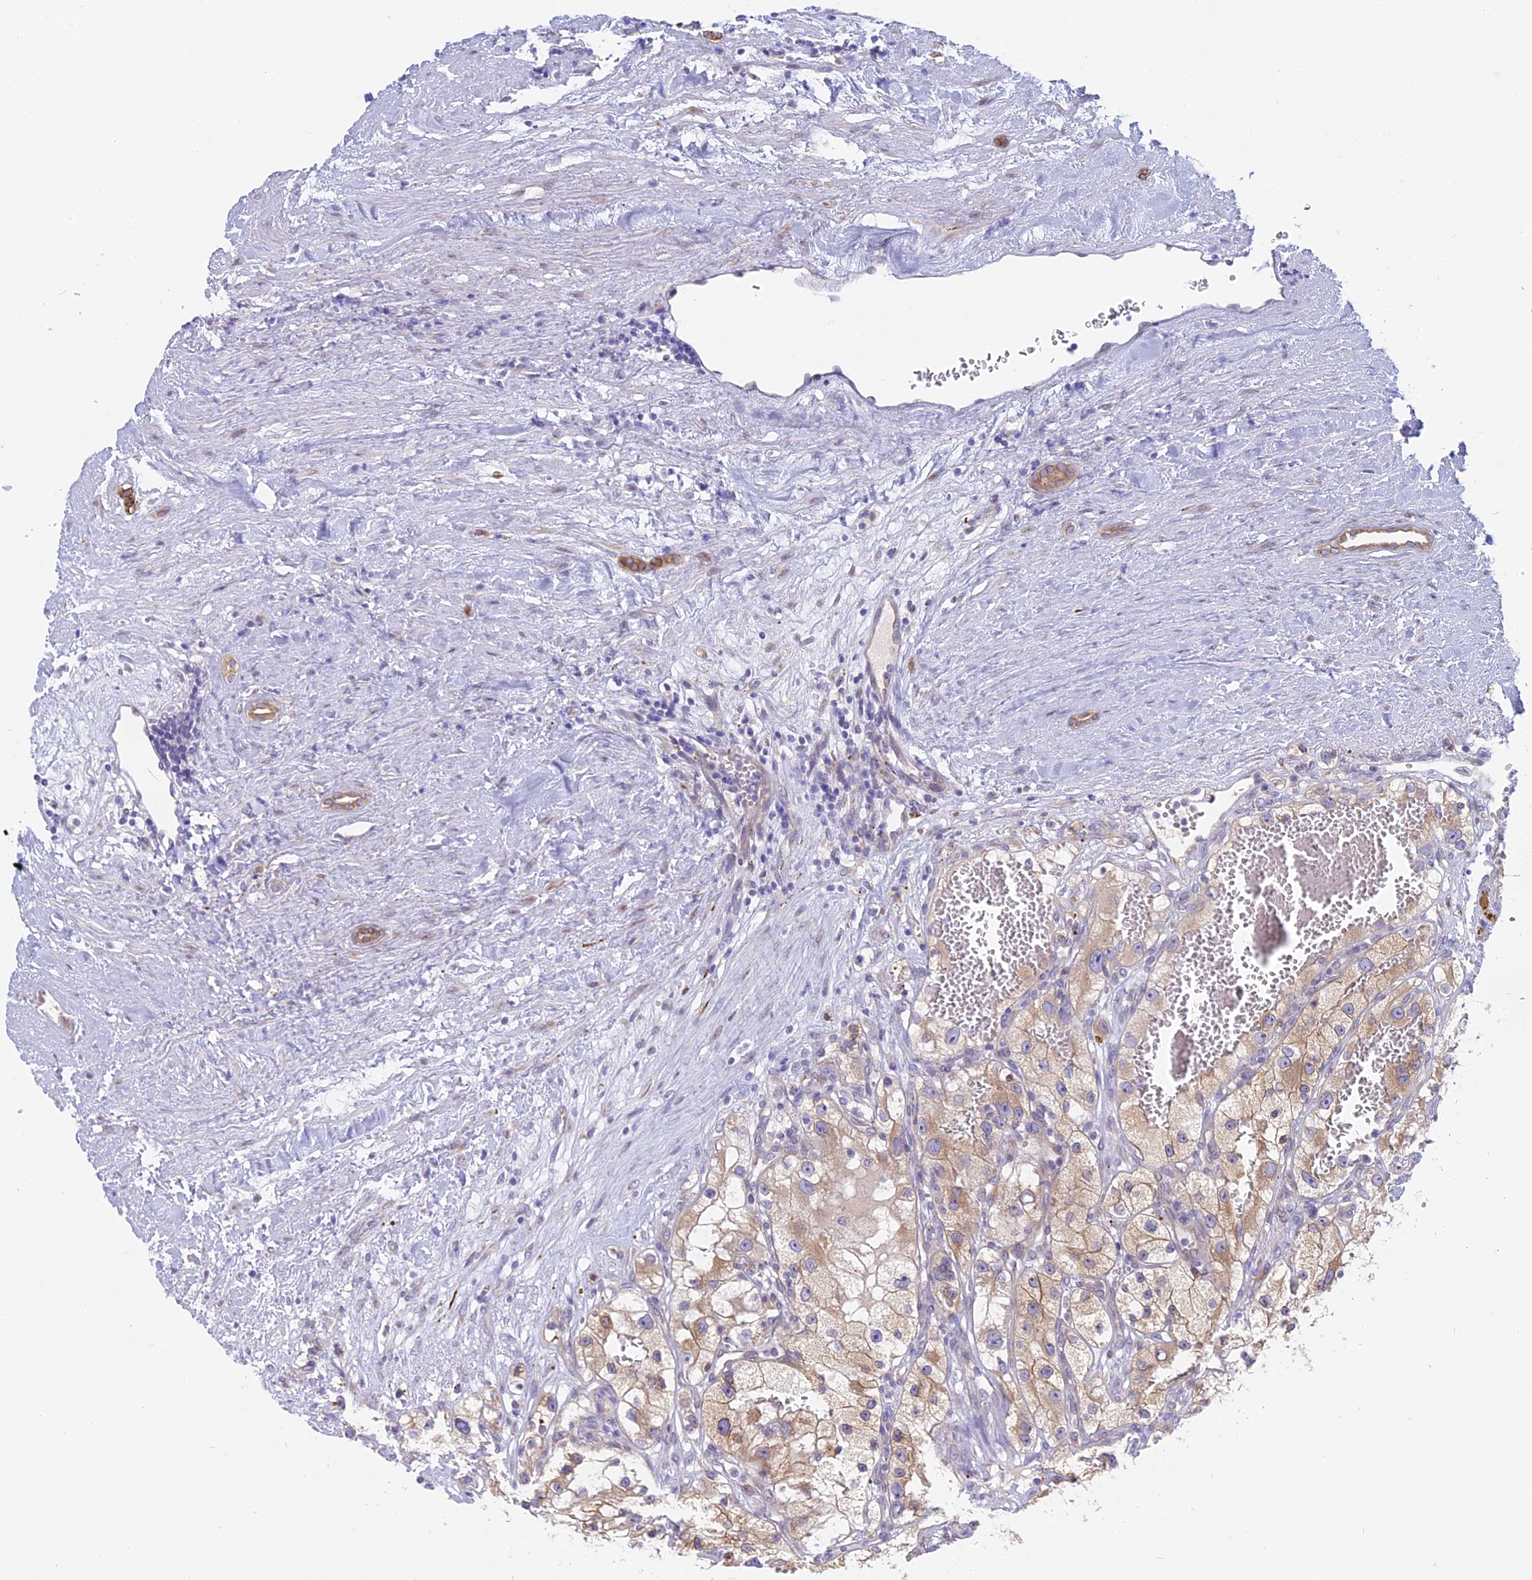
{"staining": {"intensity": "weak", "quantity": "25%-75%", "location": "cytoplasmic/membranous"}, "tissue": "renal cancer", "cell_type": "Tumor cells", "image_type": "cancer", "snomed": [{"axis": "morphology", "description": "Adenocarcinoma, NOS"}, {"axis": "topography", "description": "Kidney"}], "caption": "Protein expression by immunohistochemistry exhibits weak cytoplasmic/membranous expression in approximately 25%-75% of tumor cells in renal adenocarcinoma.", "gene": "TLCD1", "patient": {"sex": "female", "age": 57}}